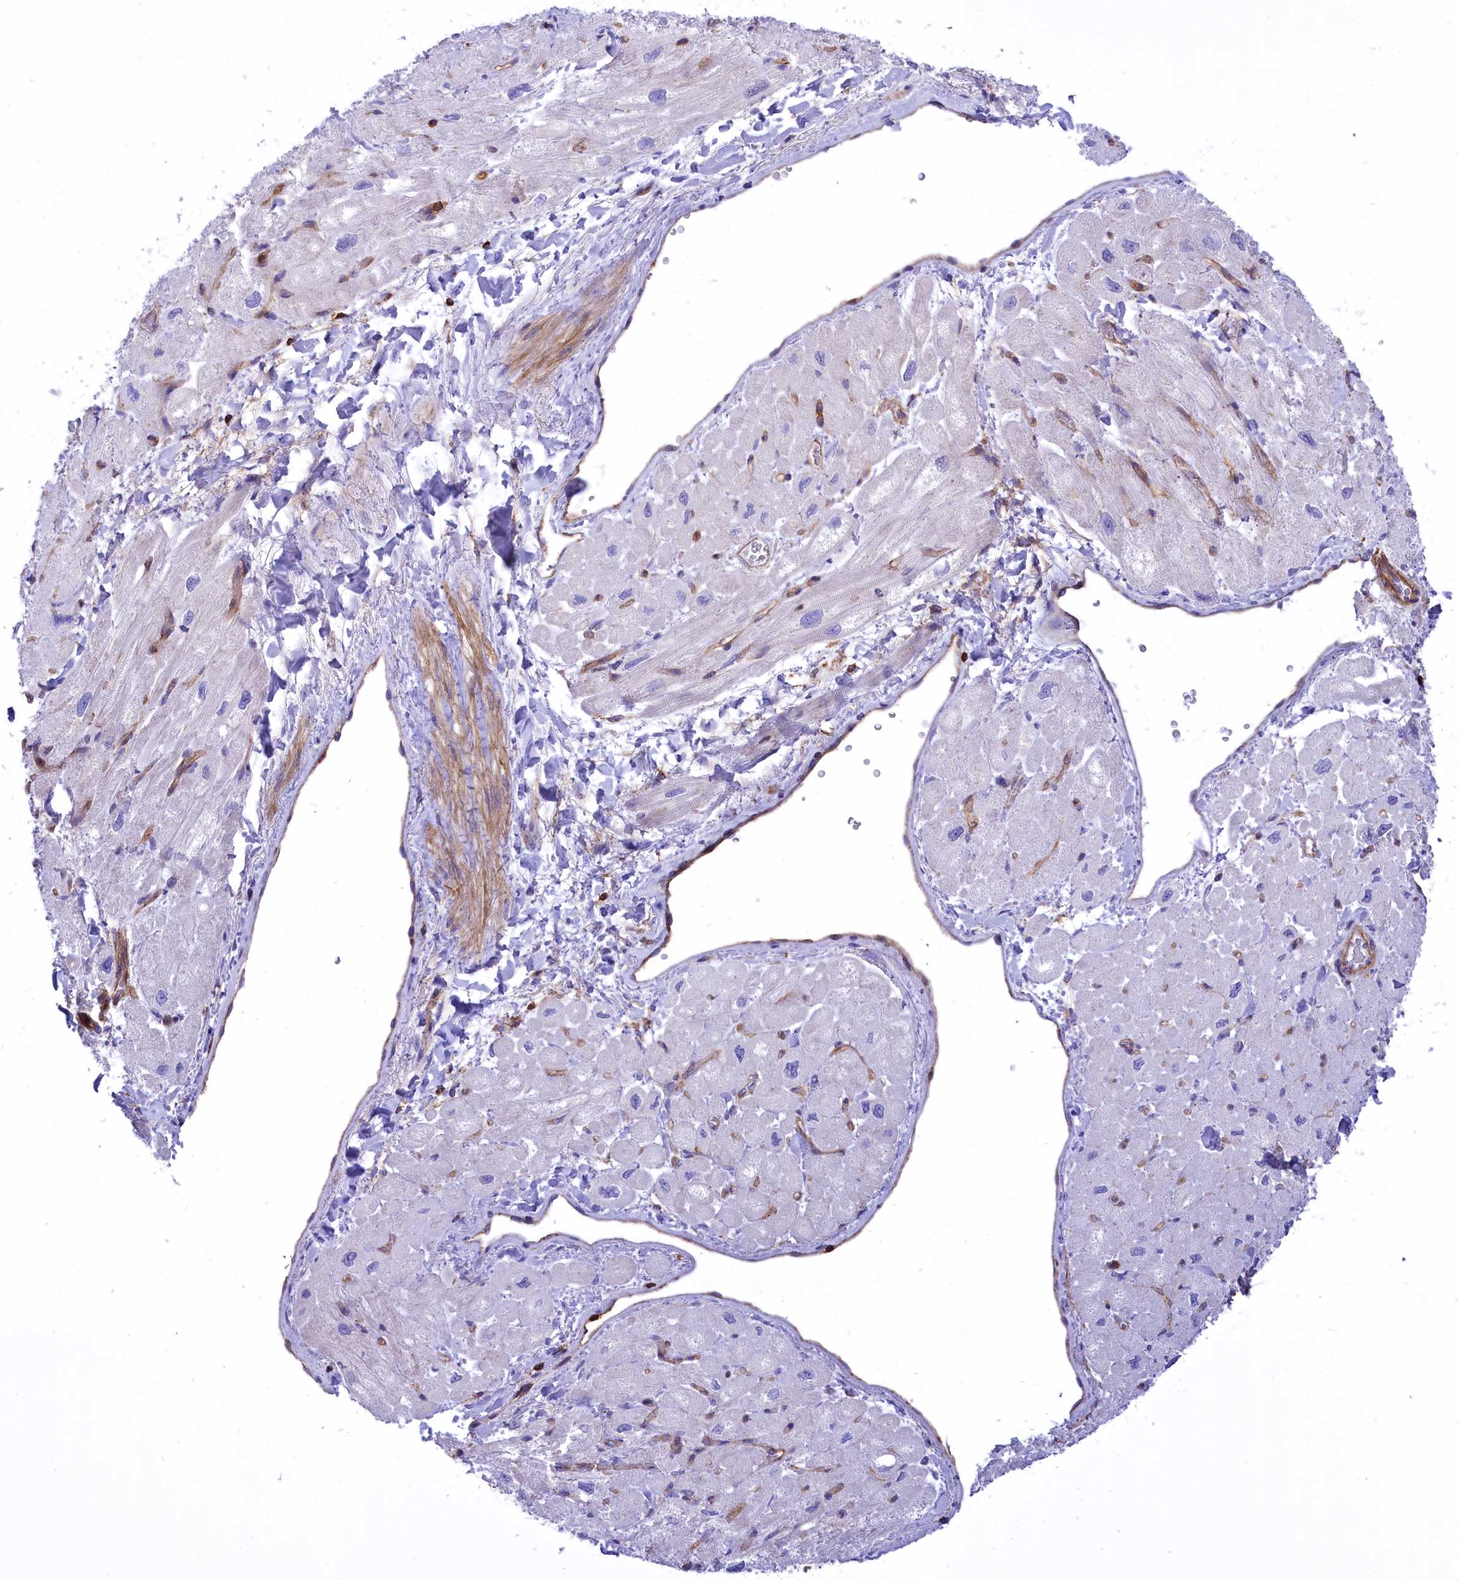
{"staining": {"intensity": "negative", "quantity": "none", "location": "none"}, "tissue": "heart muscle", "cell_type": "Cardiomyocytes", "image_type": "normal", "snomed": [{"axis": "morphology", "description": "Normal tissue, NOS"}, {"axis": "topography", "description": "Heart"}], "caption": "The image exhibits no significant expression in cardiomyocytes of heart muscle. (IHC, brightfield microscopy, high magnification).", "gene": "SEPTIN9", "patient": {"sex": "male", "age": 65}}